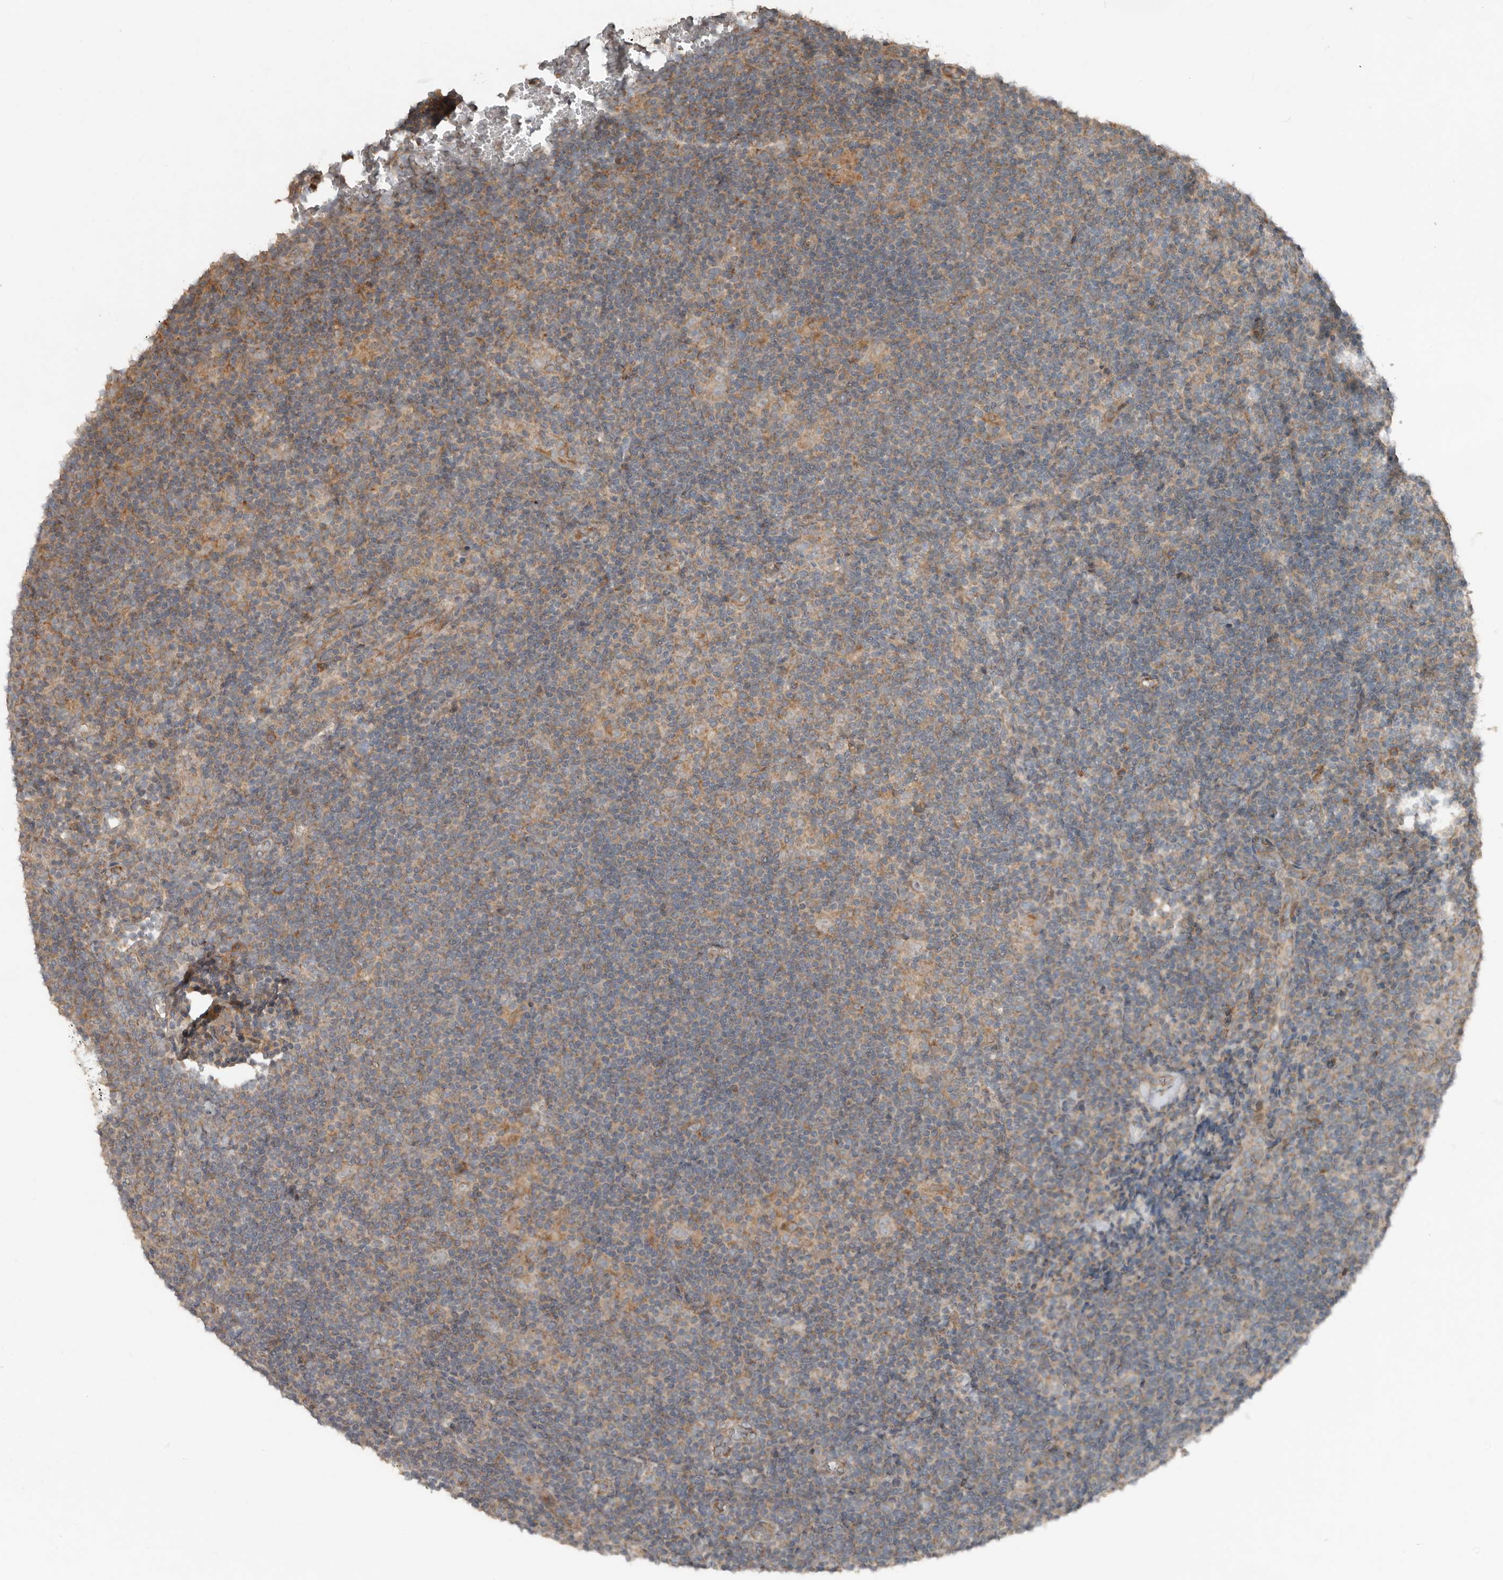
{"staining": {"intensity": "weak", "quantity": "<25%", "location": "cytoplasmic/membranous"}, "tissue": "lymphoma", "cell_type": "Tumor cells", "image_type": "cancer", "snomed": [{"axis": "morphology", "description": "Hodgkin's disease, NOS"}, {"axis": "topography", "description": "Lymph node"}], "caption": "IHC histopathology image of lymphoma stained for a protein (brown), which demonstrates no staining in tumor cells. The staining is performed using DAB brown chromogen with nuclei counter-stained in using hematoxylin.", "gene": "SLC6A7", "patient": {"sex": "female", "age": 57}}